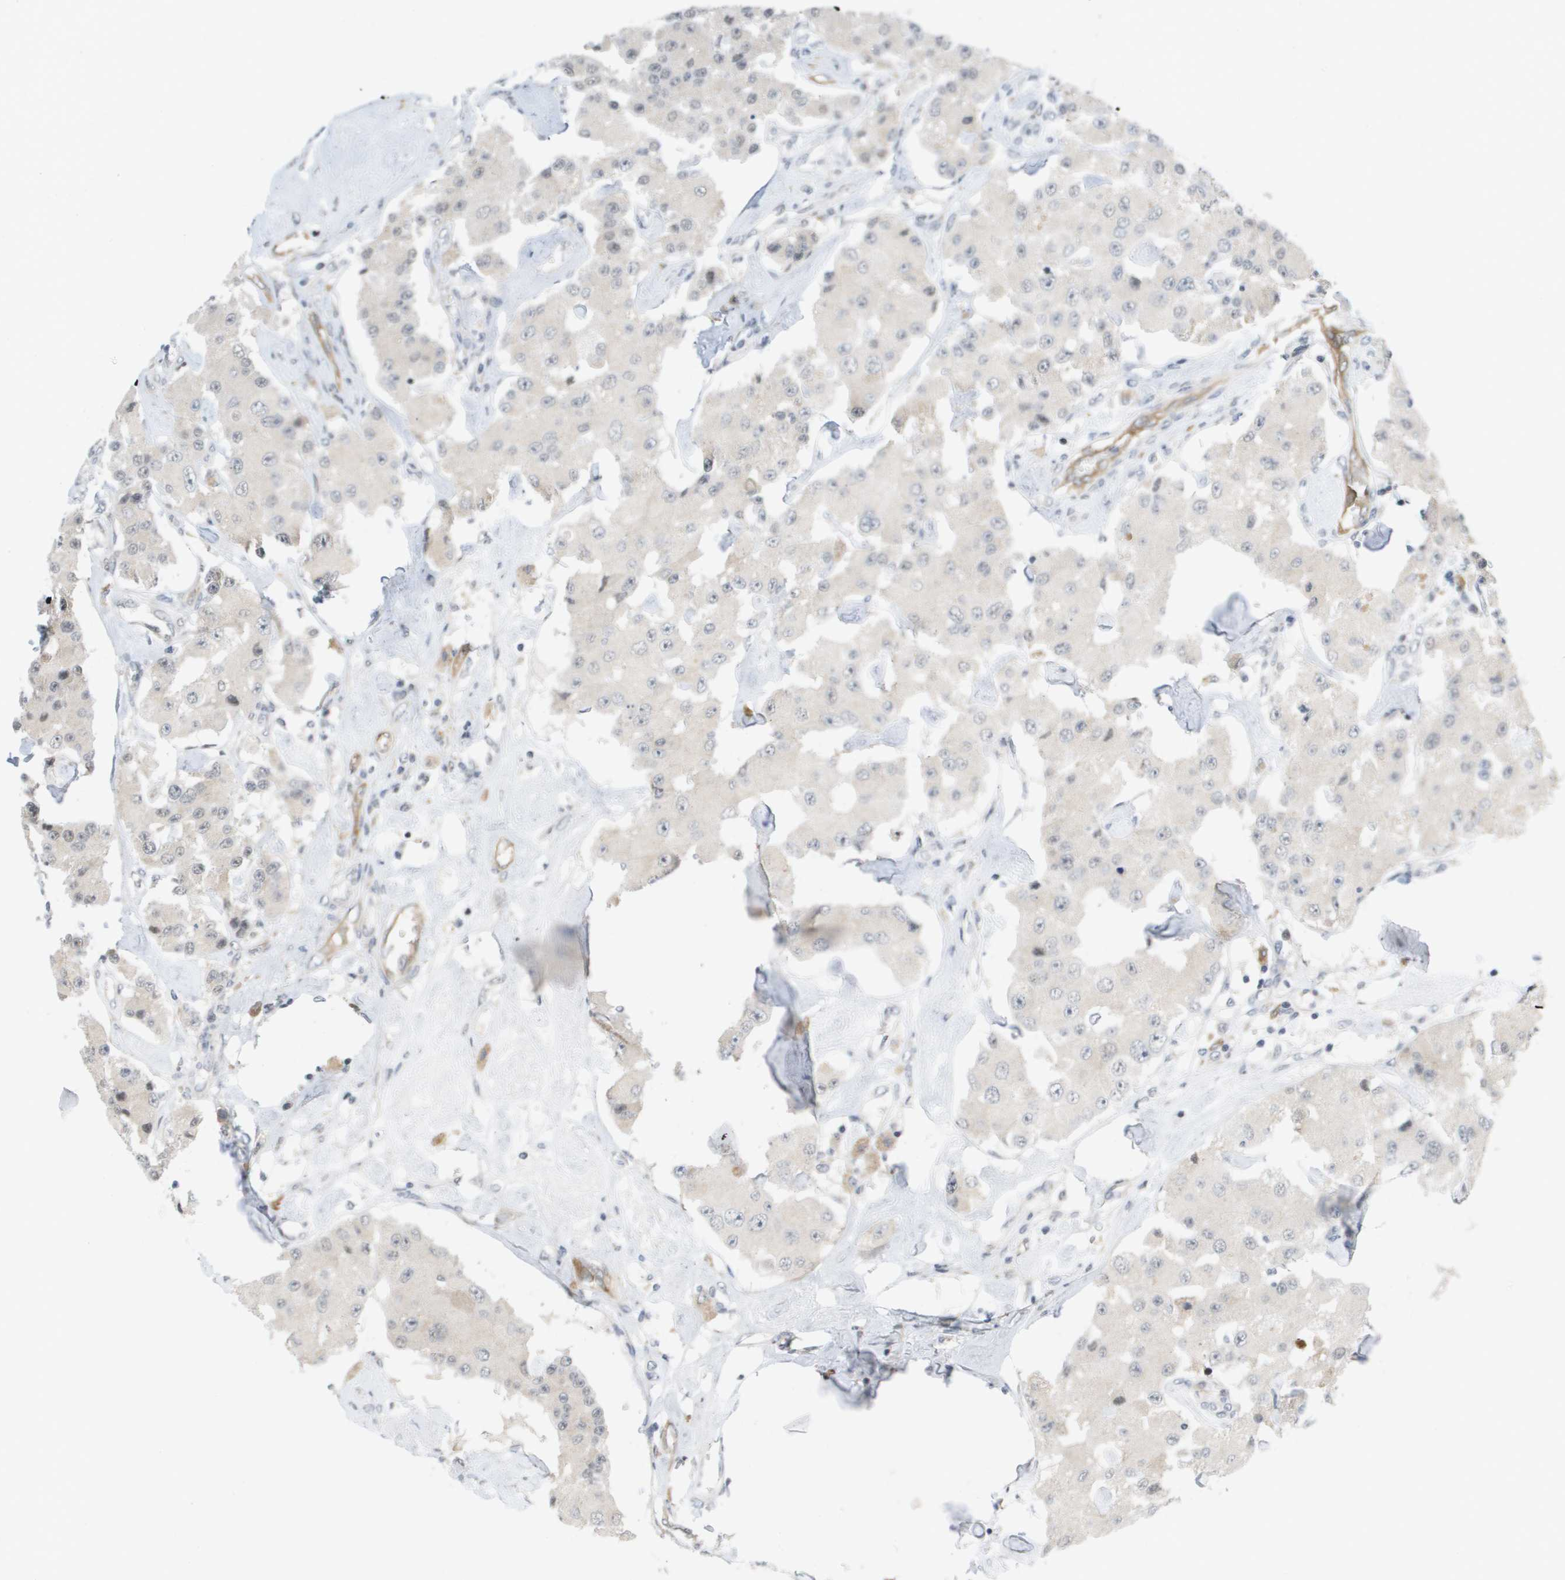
{"staining": {"intensity": "negative", "quantity": "none", "location": "none"}, "tissue": "carcinoid", "cell_type": "Tumor cells", "image_type": "cancer", "snomed": [{"axis": "morphology", "description": "Carcinoid, malignant, NOS"}, {"axis": "topography", "description": "Pancreas"}], "caption": "Tumor cells show no significant protein staining in carcinoid (malignant).", "gene": "MARCHF8", "patient": {"sex": "male", "age": 41}}